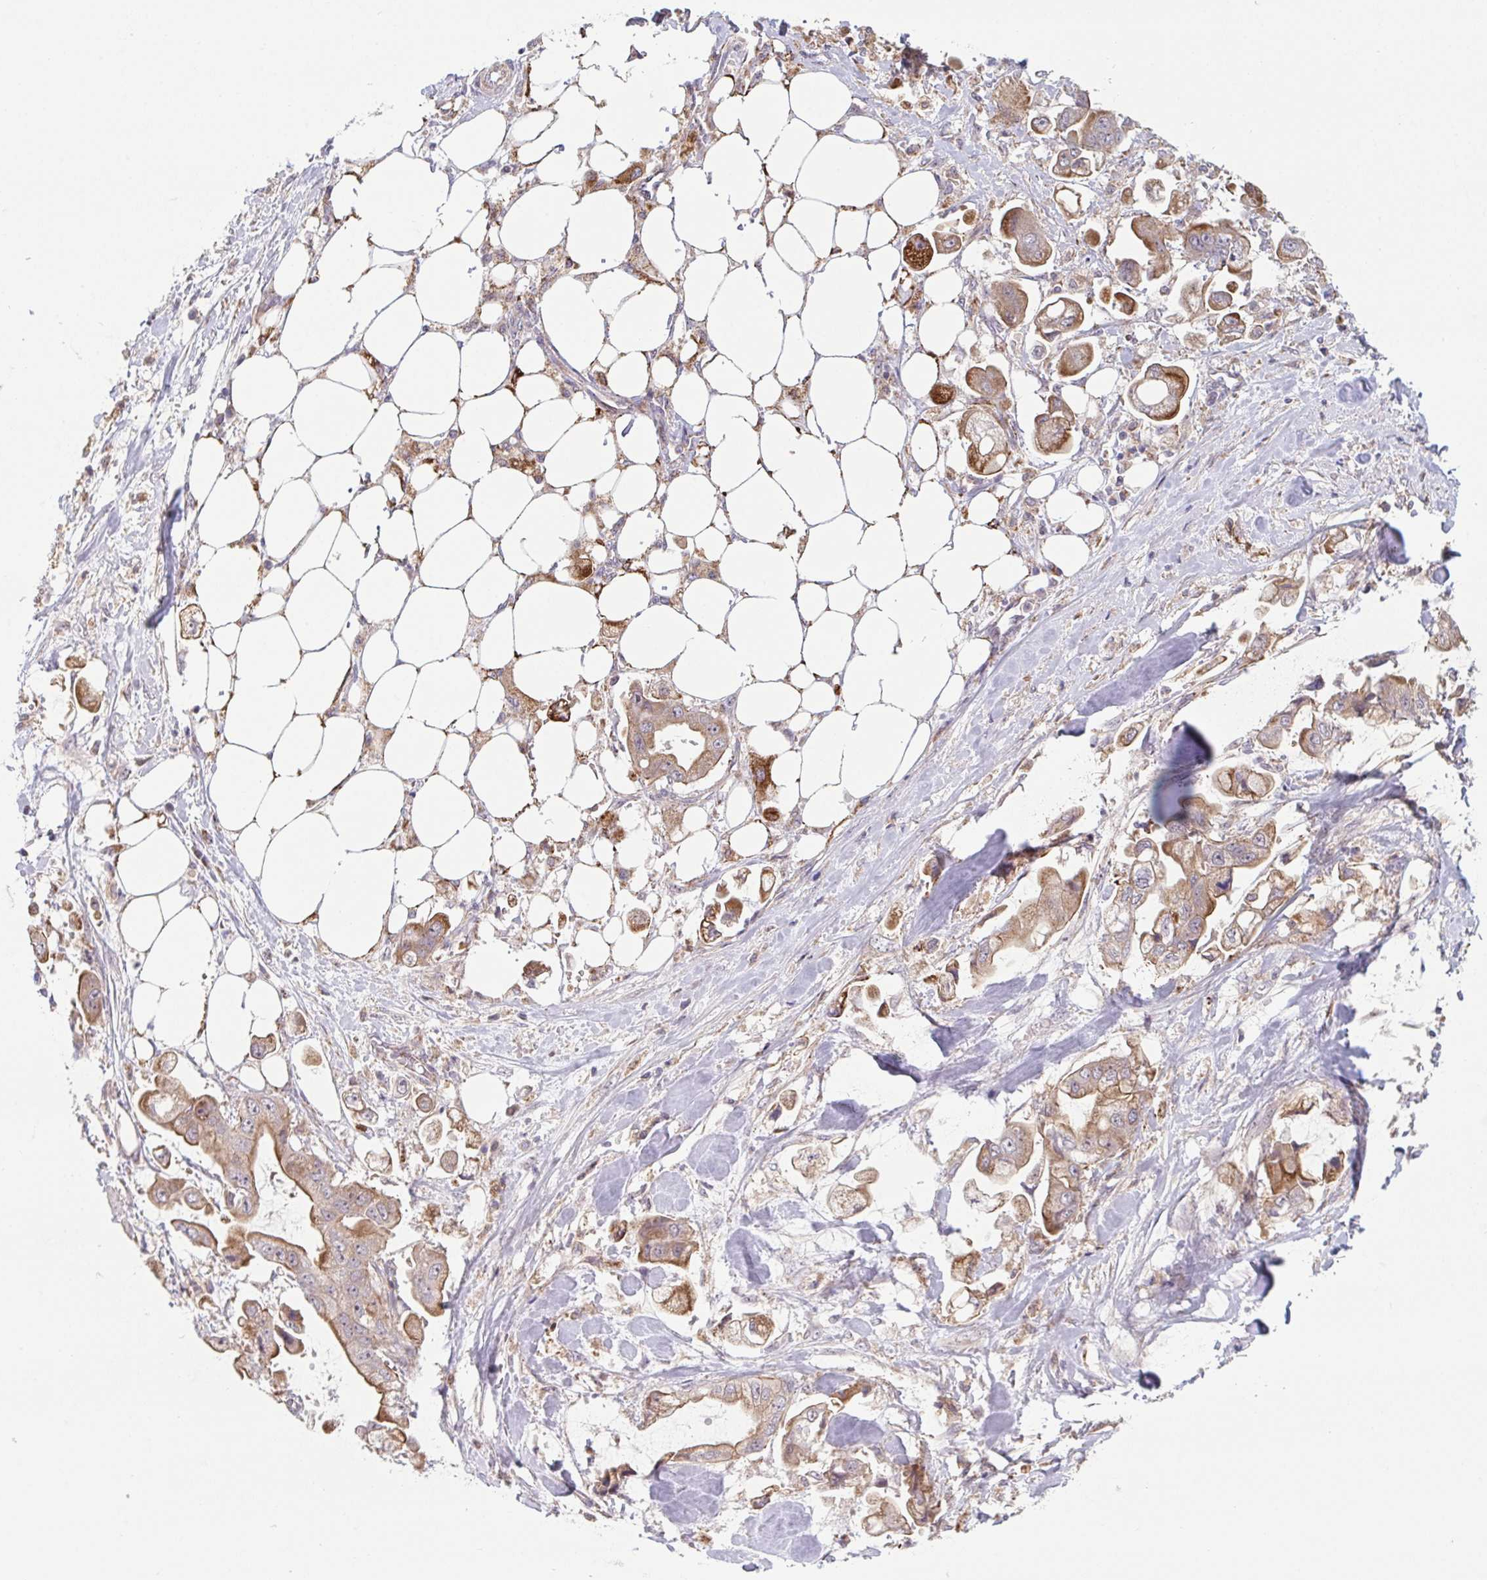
{"staining": {"intensity": "moderate", "quantity": ">75%", "location": "cytoplasmic/membranous"}, "tissue": "stomach cancer", "cell_type": "Tumor cells", "image_type": "cancer", "snomed": [{"axis": "morphology", "description": "Adenocarcinoma, NOS"}, {"axis": "topography", "description": "Stomach"}], "caption": "Tumor cells demonstrate medium levels of moderate cytoplasmic/membranous expression in approximately >75% of cells in stomach cancer. (brown staining indicates protein expression, while blue staining denotes nuclei).", "gene": "XAF1", "patient": {"sex": "male", "age": 62}}